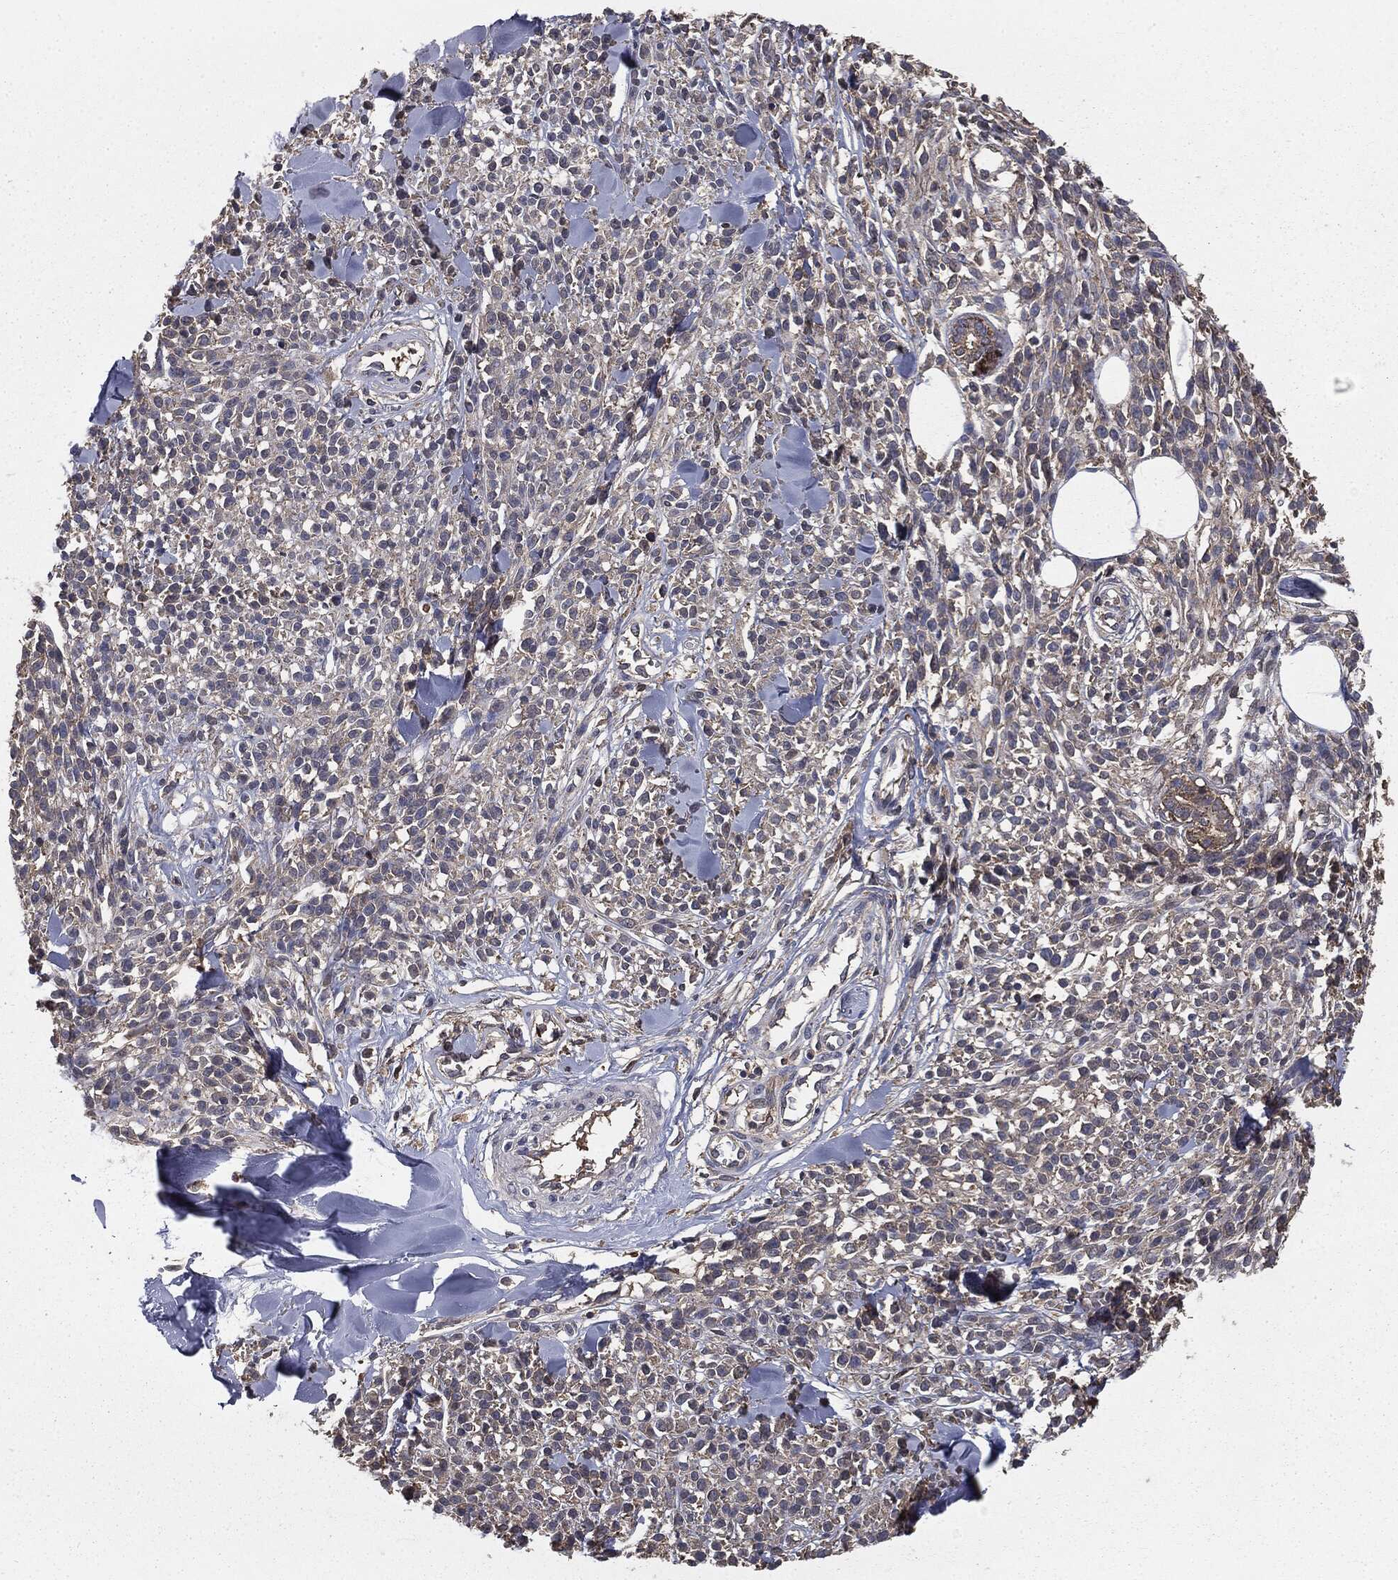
{"staining": {"intensity": "moderate", "quantity": "<25%", "location": "cytoplasmic/membranous"}, "tissue": "melanoma", "cell_type": "Tumor cells", "image_type": "cancer", "snomed": [{"axis": "morphology", "description": "Malignant melanoma, NOS"}, {"axis": "topography", "description": "Skin"}, {"axis": "topography", "description": "Skin of trunk"}], "caption": "A photomicrograph of human malignant melanoma stained for a protein demonstrates moderate cytoplasmic/membranous brown staining in tumor cells.", "gene": "GNB5", "patient": {"sex": "male", "age": 74}}